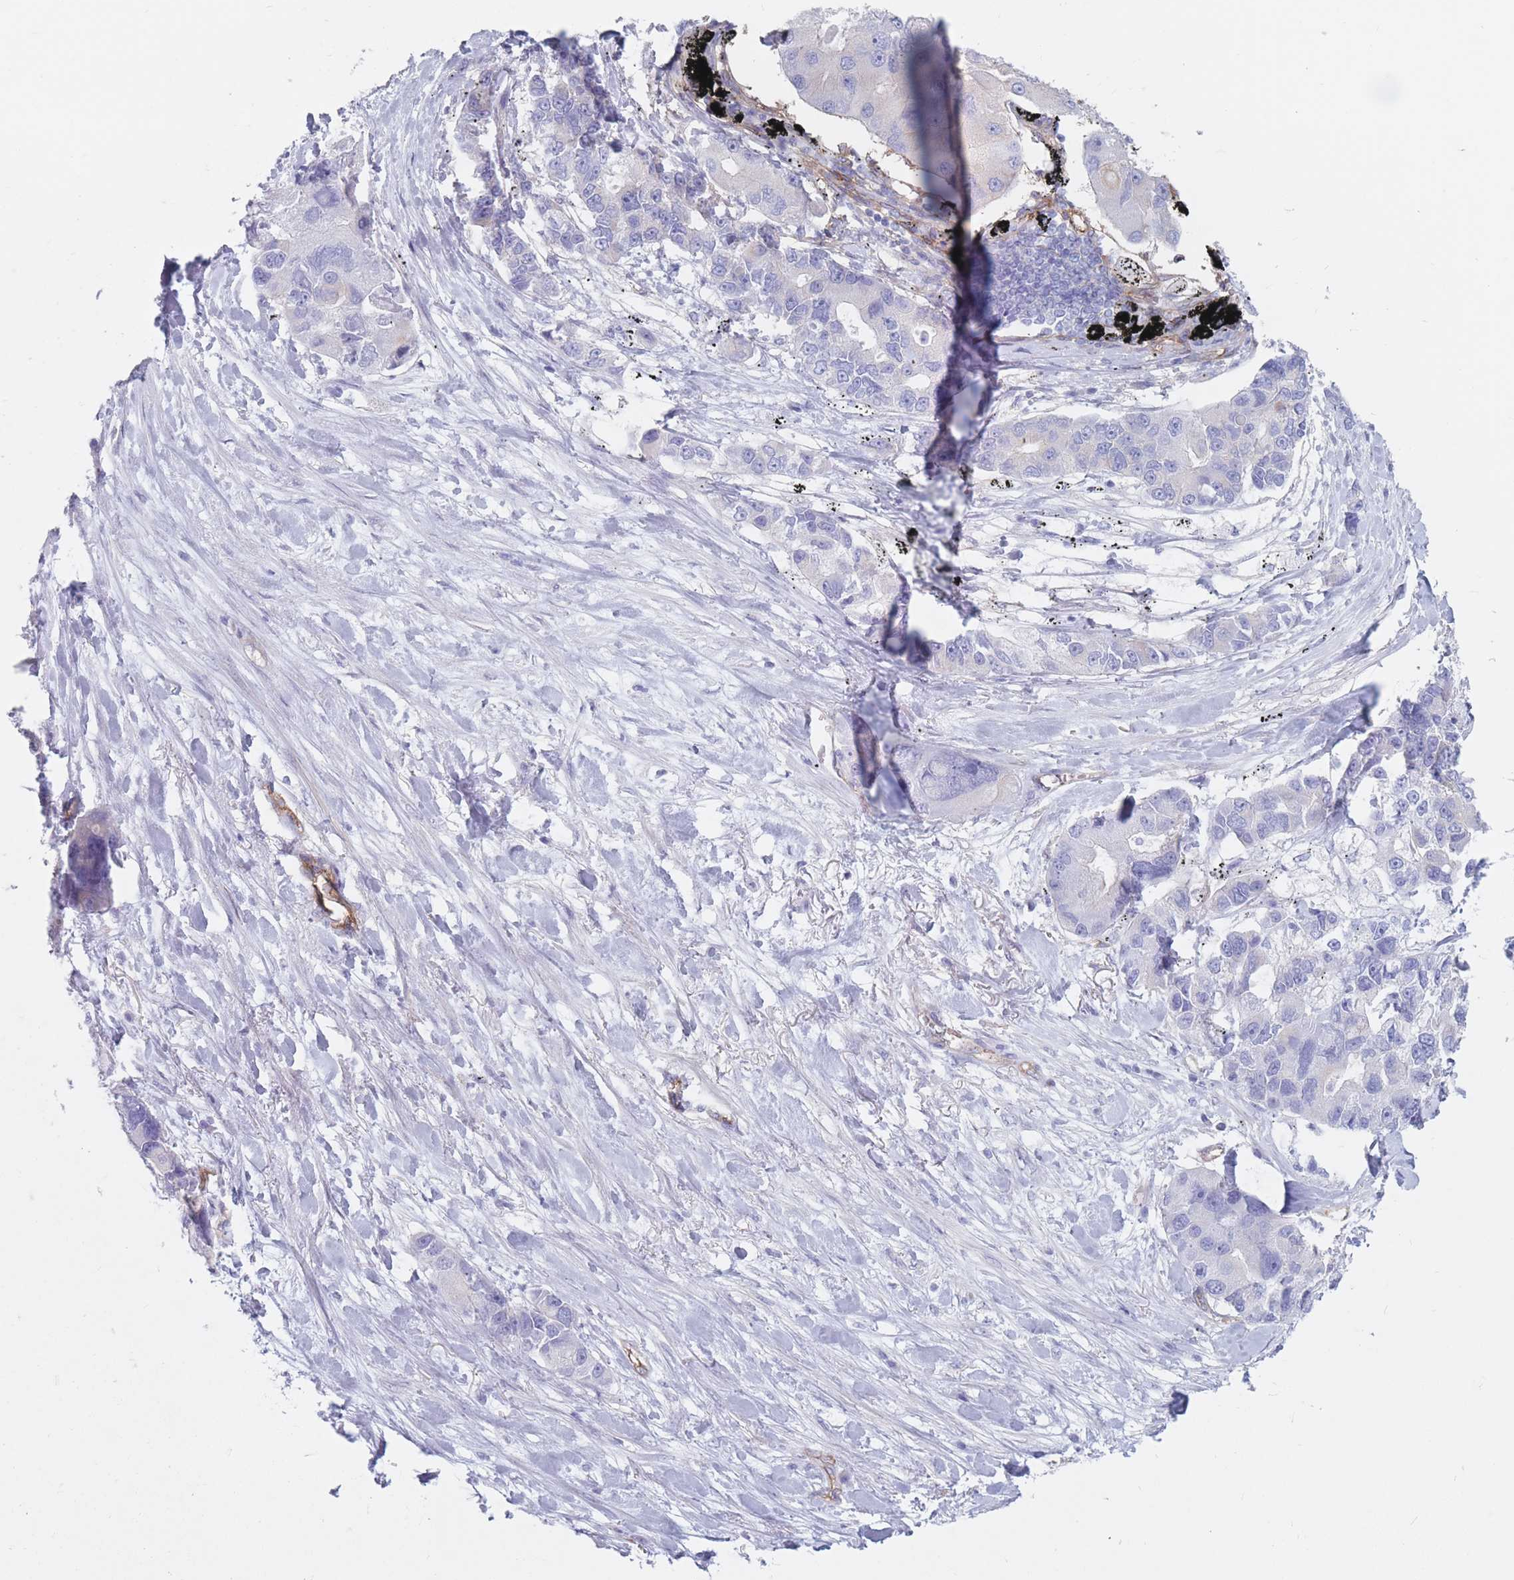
{"staining": {"intensity": "negative", "quantity": "none", "location": "none"}, "tissue": "lung cancer", "cell_type": "Tumor cells", "image_type": "cancer", "snomed": [{"axis": "morphology", "description": "Adenocarcinoma, NOS"}, {"axis": "topography", "description": "Lung"}], "caption": "Tumor cells show no significant protein expression in adenocarcinoma (lung). Brightfield microscopy of immunohistochemistry (IHC) stained with DAB (3,3'-diaminobenzidine) (brown) and hematoxylin (blue), captured at high magnification.", "gene": "PLPP1", "patient": {"sex": "female", "age": 54}}